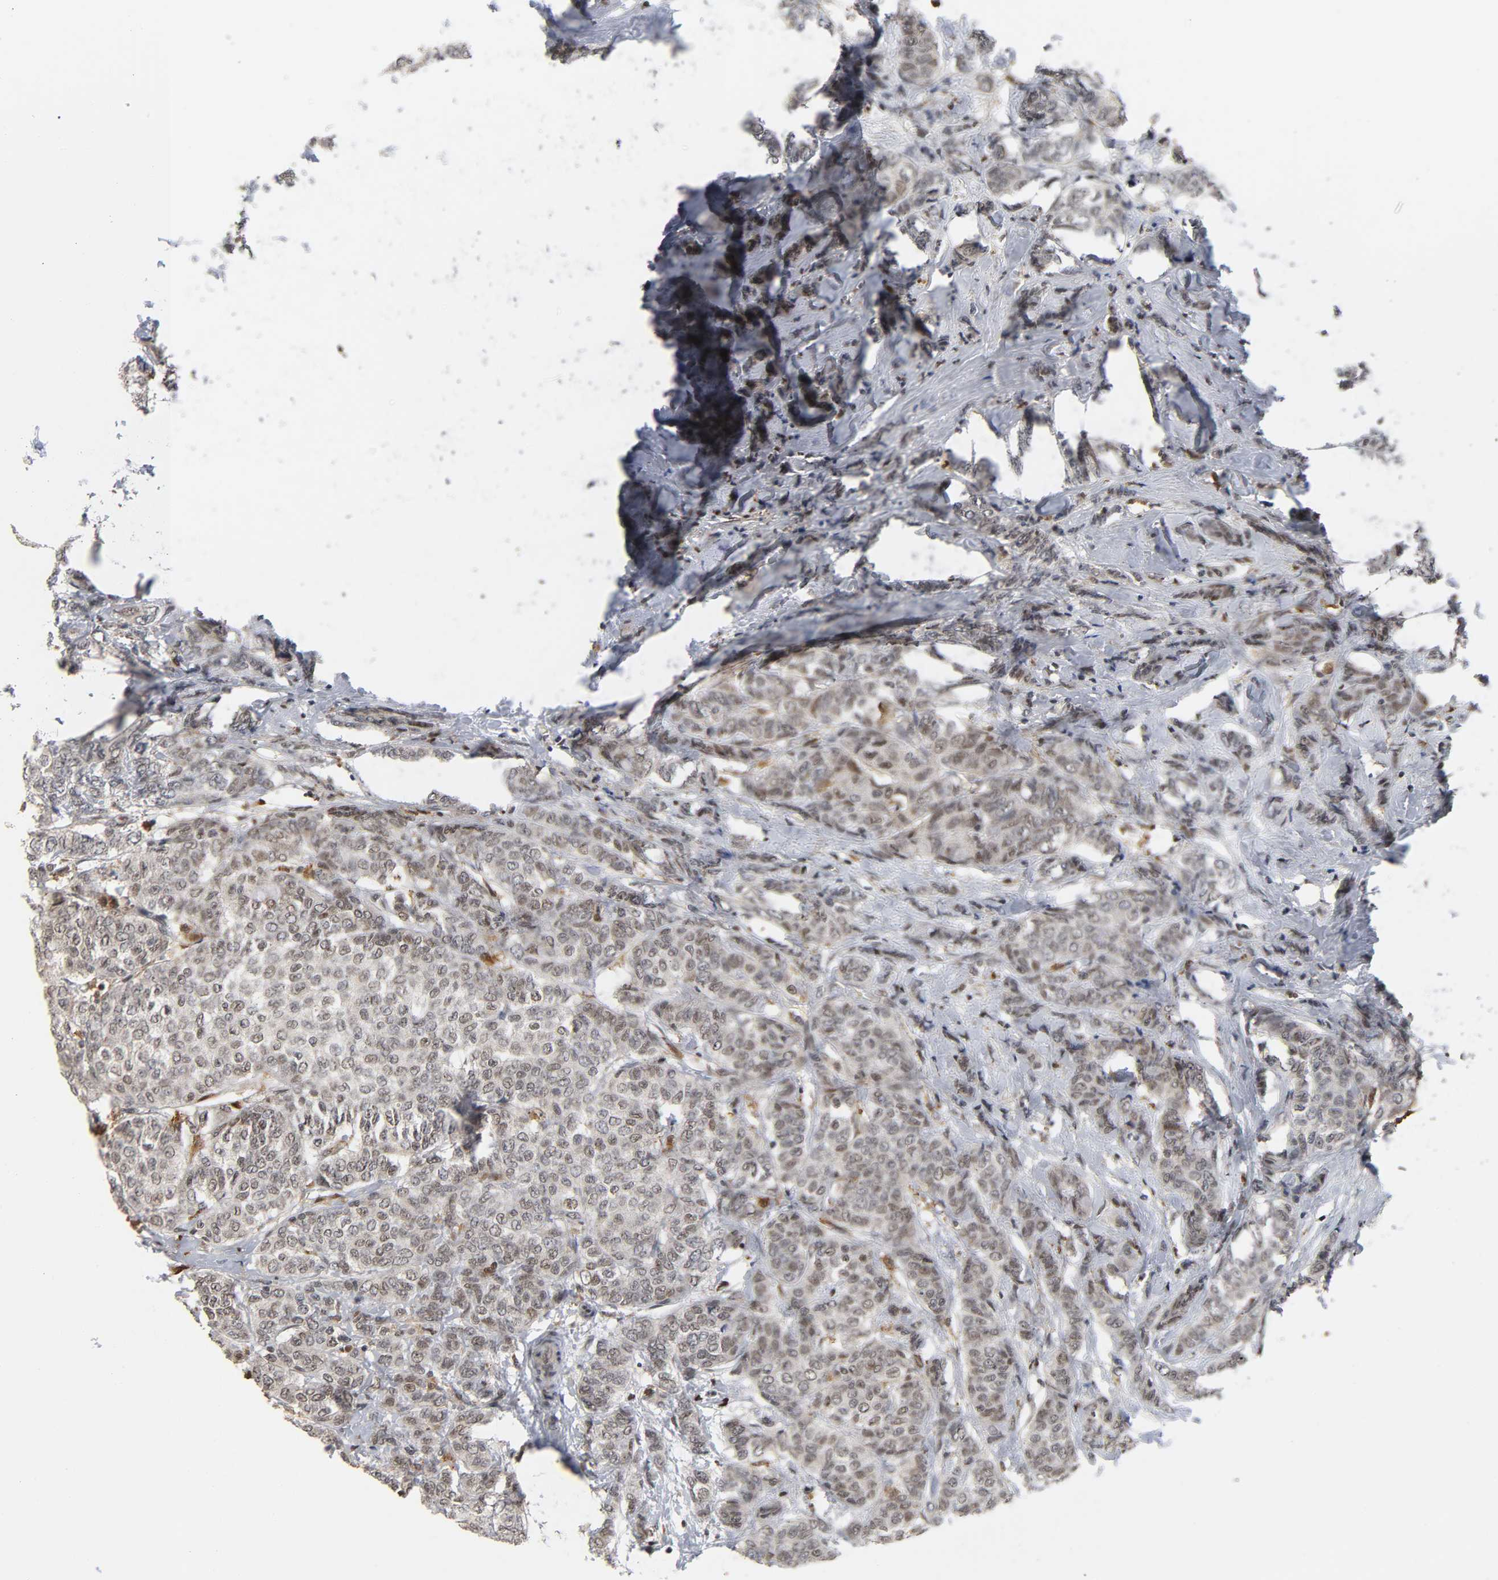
{"staining": {"intensity": "weak", "quantity": "25%-75%", "location": "cytoplasmic/membranous,nuclear"}, "tissue": "breast cancer", "cell_type": "Tumor cells", "image_type": "cancer", "snomed": [{"axis": "morphology", "description": "Lobular carcinoma"}, {"axis": "topography", "description": "Breast"}], "caption": "Breast cancer stained with a protein marker reveals weak staining in tumor cells.", "gene": "KAT2B", "patient": {"sex": "female", "age": 60}}